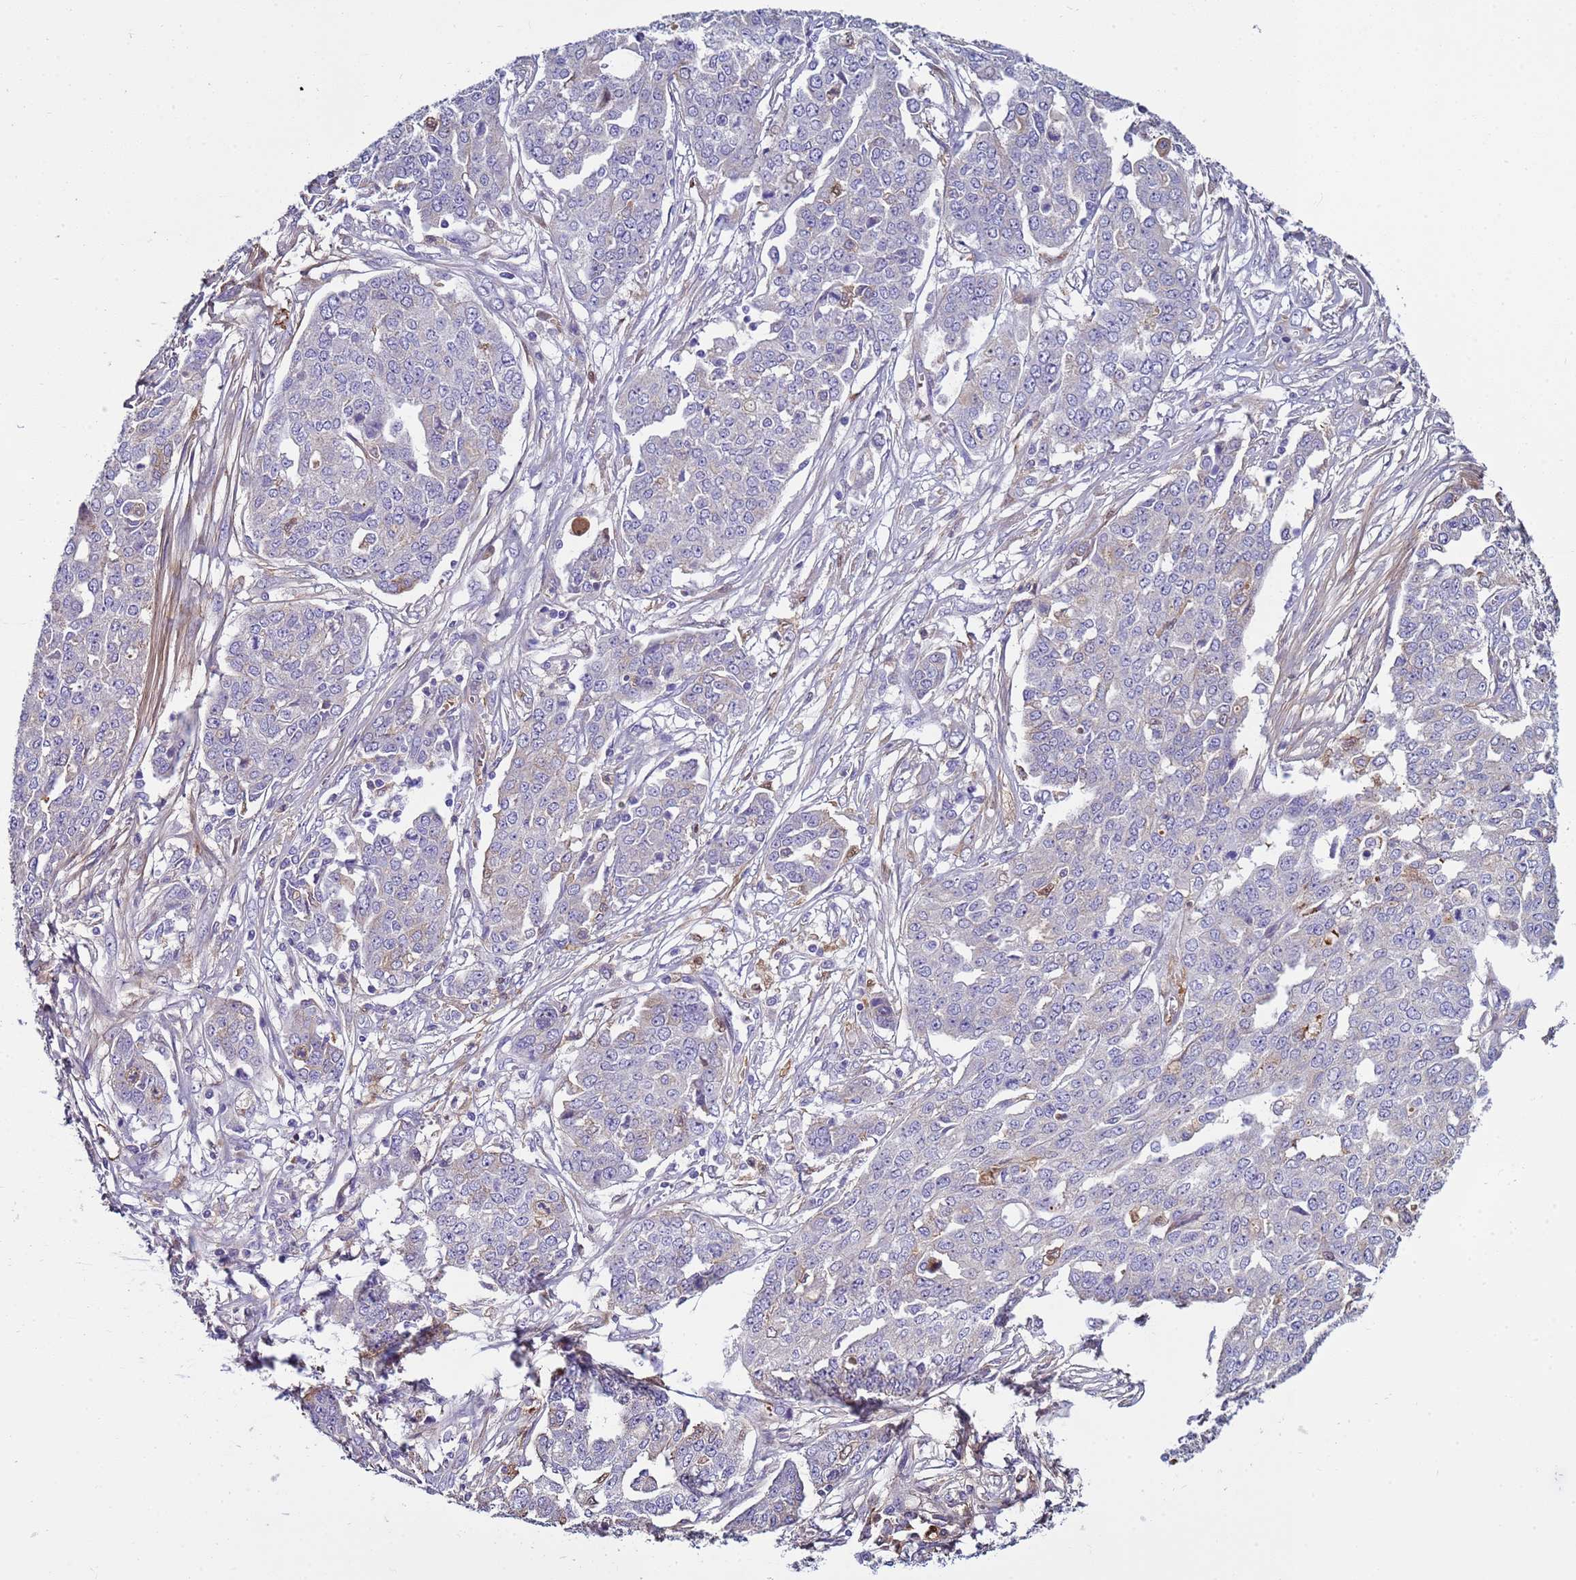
{"staining": {"intensity": "moderate", "quantity": "<25%", "location": "cytoplasmic/membranous"}, "tissue": "ovarian cancer", "cell_type": "Tumor cells", "image_type": "cancer", "snomed": [{"axis": "morphology", "description": "Cystadenocarcinoma, serous, NOS"}, {"axis": "topography", "description": "Soft tissue"}, {"axis": "topography", "description": "Ovary"}], "caption": "Brown immunohistochemical staining in human serous cystadenocarcinoma (ovarian) exhibits moderate cytoplasmic/membranous positivity in approximately <25% of tumor cells.", "gene": "TRIM51", "patient": {"sex": "female", "age": 57}}